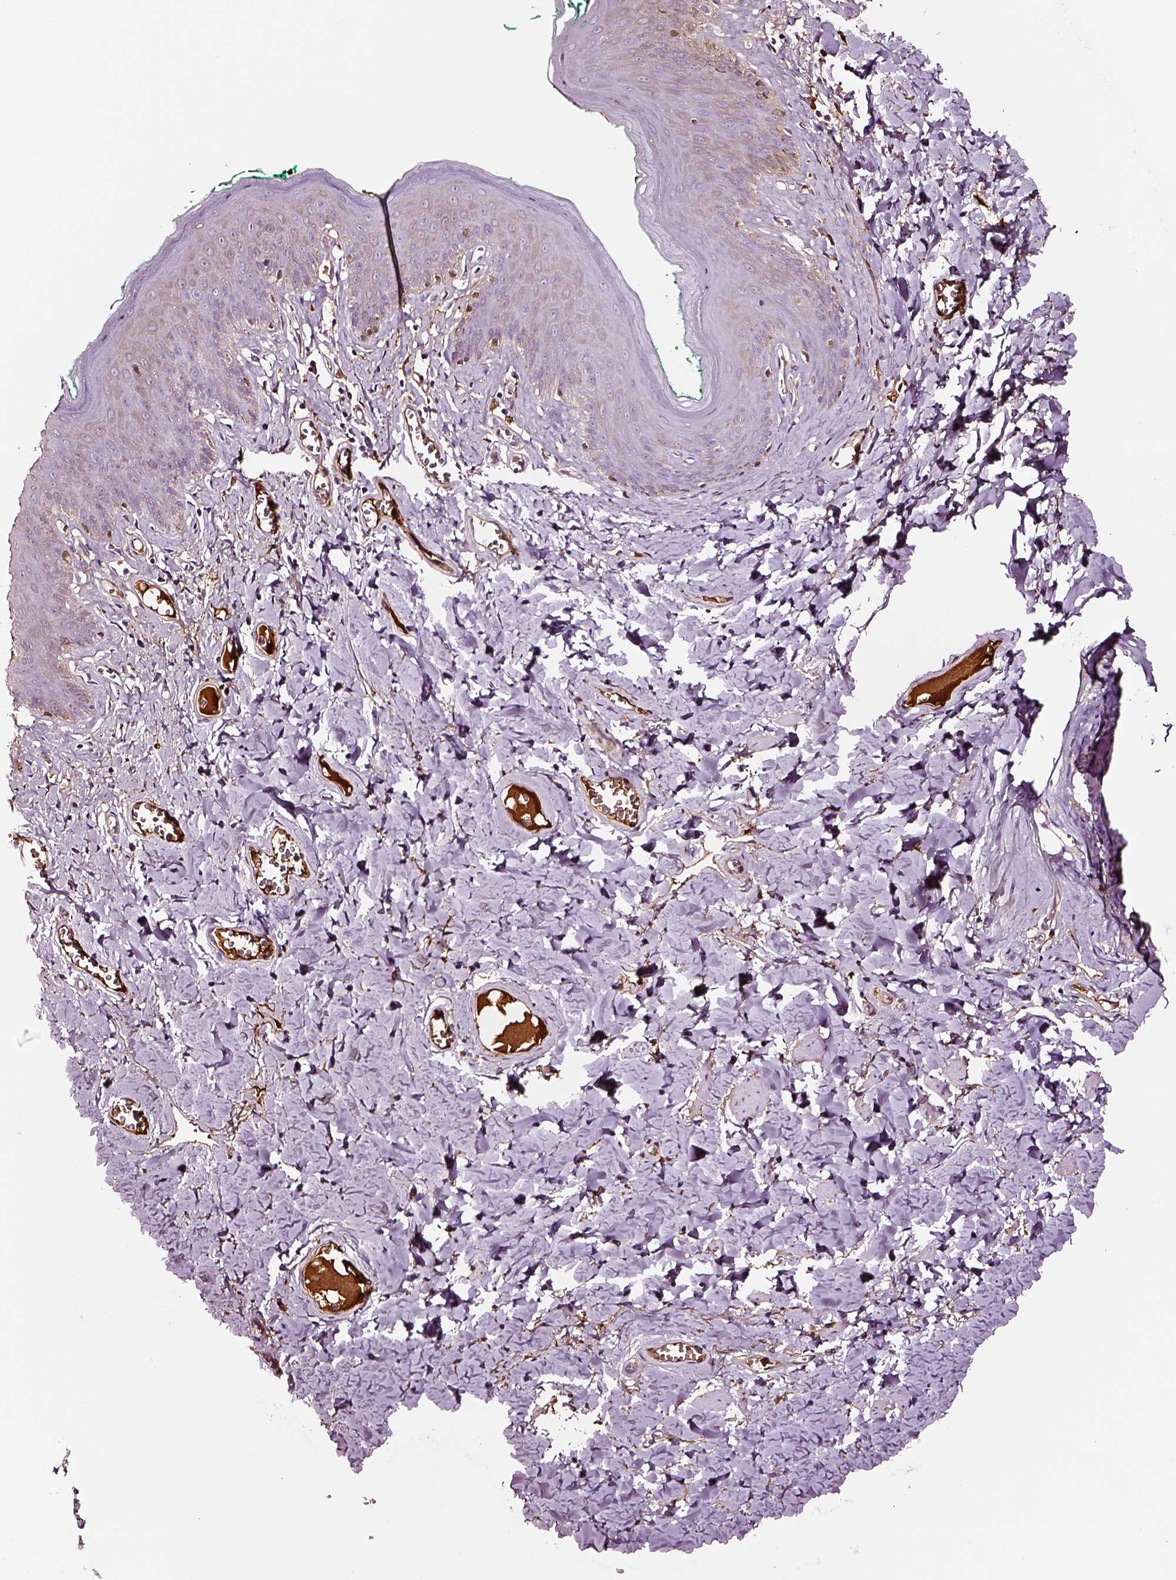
{"staining": {"intensity": "negative", "quantity": "none", "location": "none"}, "tissue": "skin", "cell_type": "Epidermal cells", "image_type": "normal", "snomed": [{"axis": "morphology", "description": "Normal tissue, NOS"}, {"axis": "topography", "description": "Vulva"}, {"axis": "topography", "description": "Peripheral nerve tissue"}], "caption": "The histopathology image demonstrates no staining of epidermal cells in unremarkable skin.", "gene": "TF", "patient": {"sex": "female", "age": 66}}